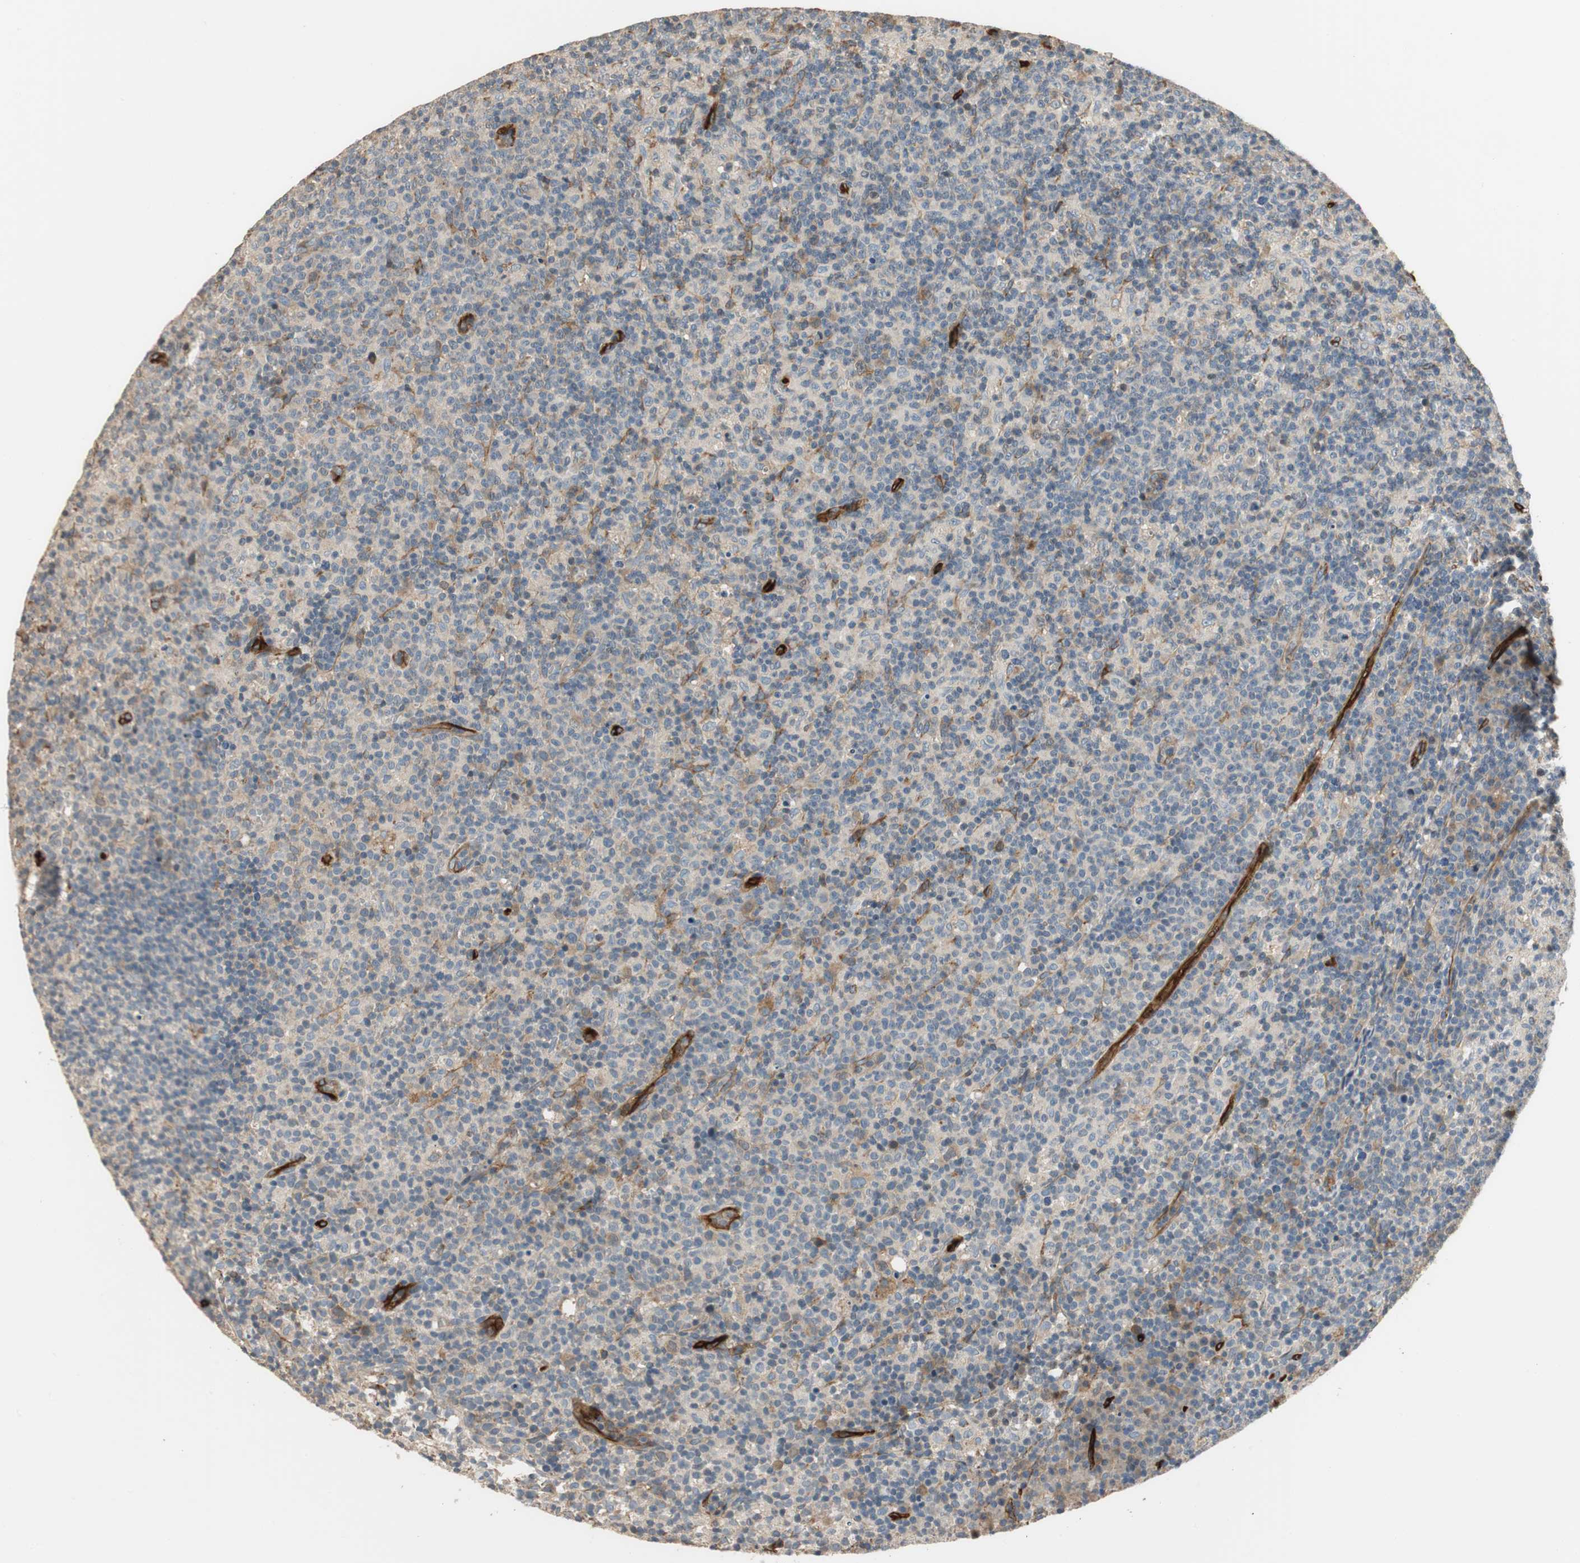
{"staining": {"intensity": "weak", "quantity": ">75%", "location": "cytoplasmic/membranous"}, "tissue": "lymph node", "cell_type": "Germinal center cells", "image_type": "normal", "snomed": [{"axis": "morphology", "description": "Normal tissue, NOS"}, {"axis": "morphology", "description": "Inflammation, NOS"}, {"axis": "topography", "description": "Lymph node"}], "caption": "Human lymph node stained for a protein (brown) demonstrates weak cytoplasmic/membranous positive positivity in approximately >75% of germinal center cells.", "gene": "ALPL", "patient": {"sex": "male", "age": 55}}